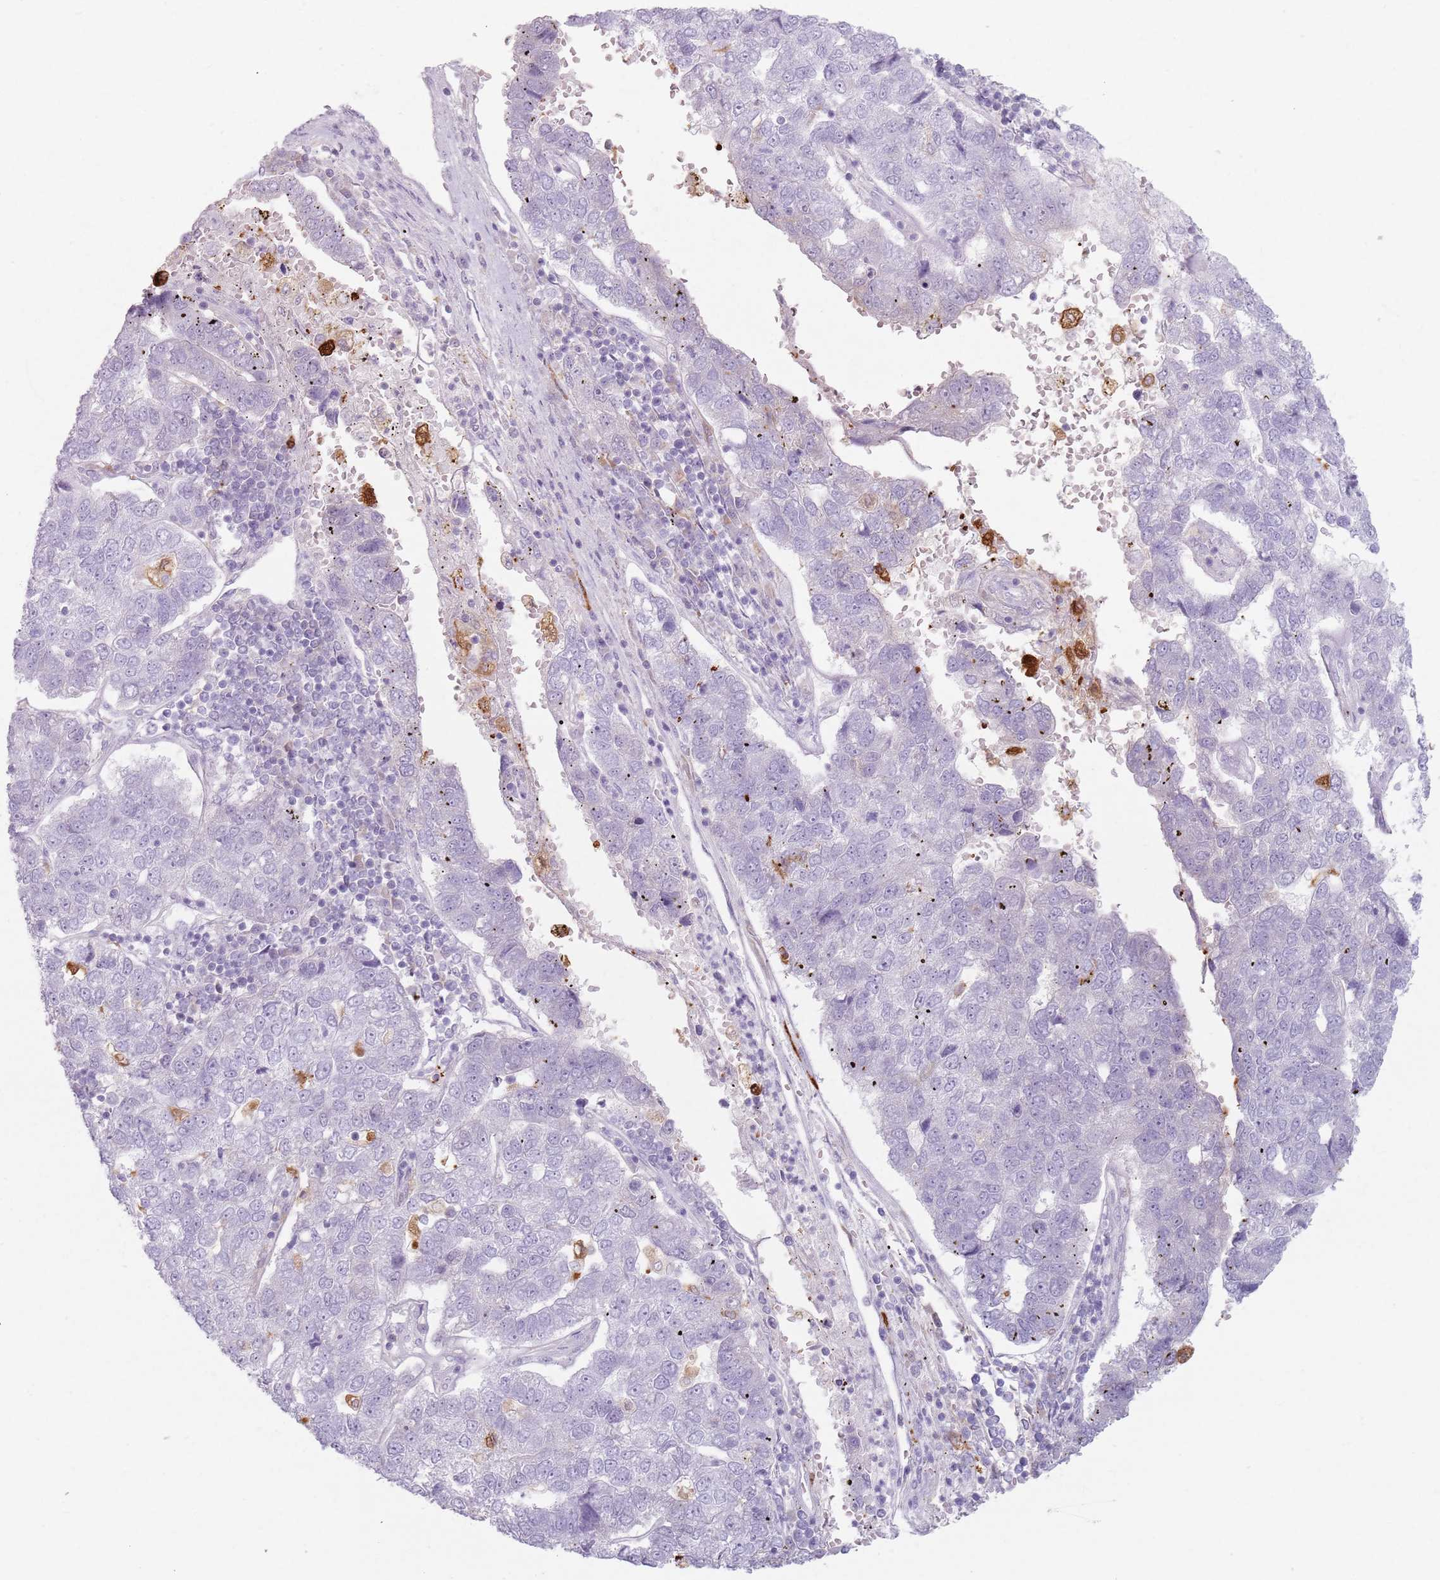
{"staining": {"intensity": "negative", "quantity": "none", "location": "none"}, "tissue": "pancreatic cancer", "cell_type": "Tumor cells", "image_type": "cancer", "snomed": [{"axis": "morphology", "description": "Adenocarcinoma, NOS"}, {"axis": "topography", "description": "Pancreas"}], "caption": "High magnification brightfield microscopy of adenocarcinoma (pancreatic) stained with DAB (brown) and counterstained with hematoxylin (blue): tumor cells show no significant staining.", "gene": "GDPGP1", "patient": {"sex": "female", "age": 61}}